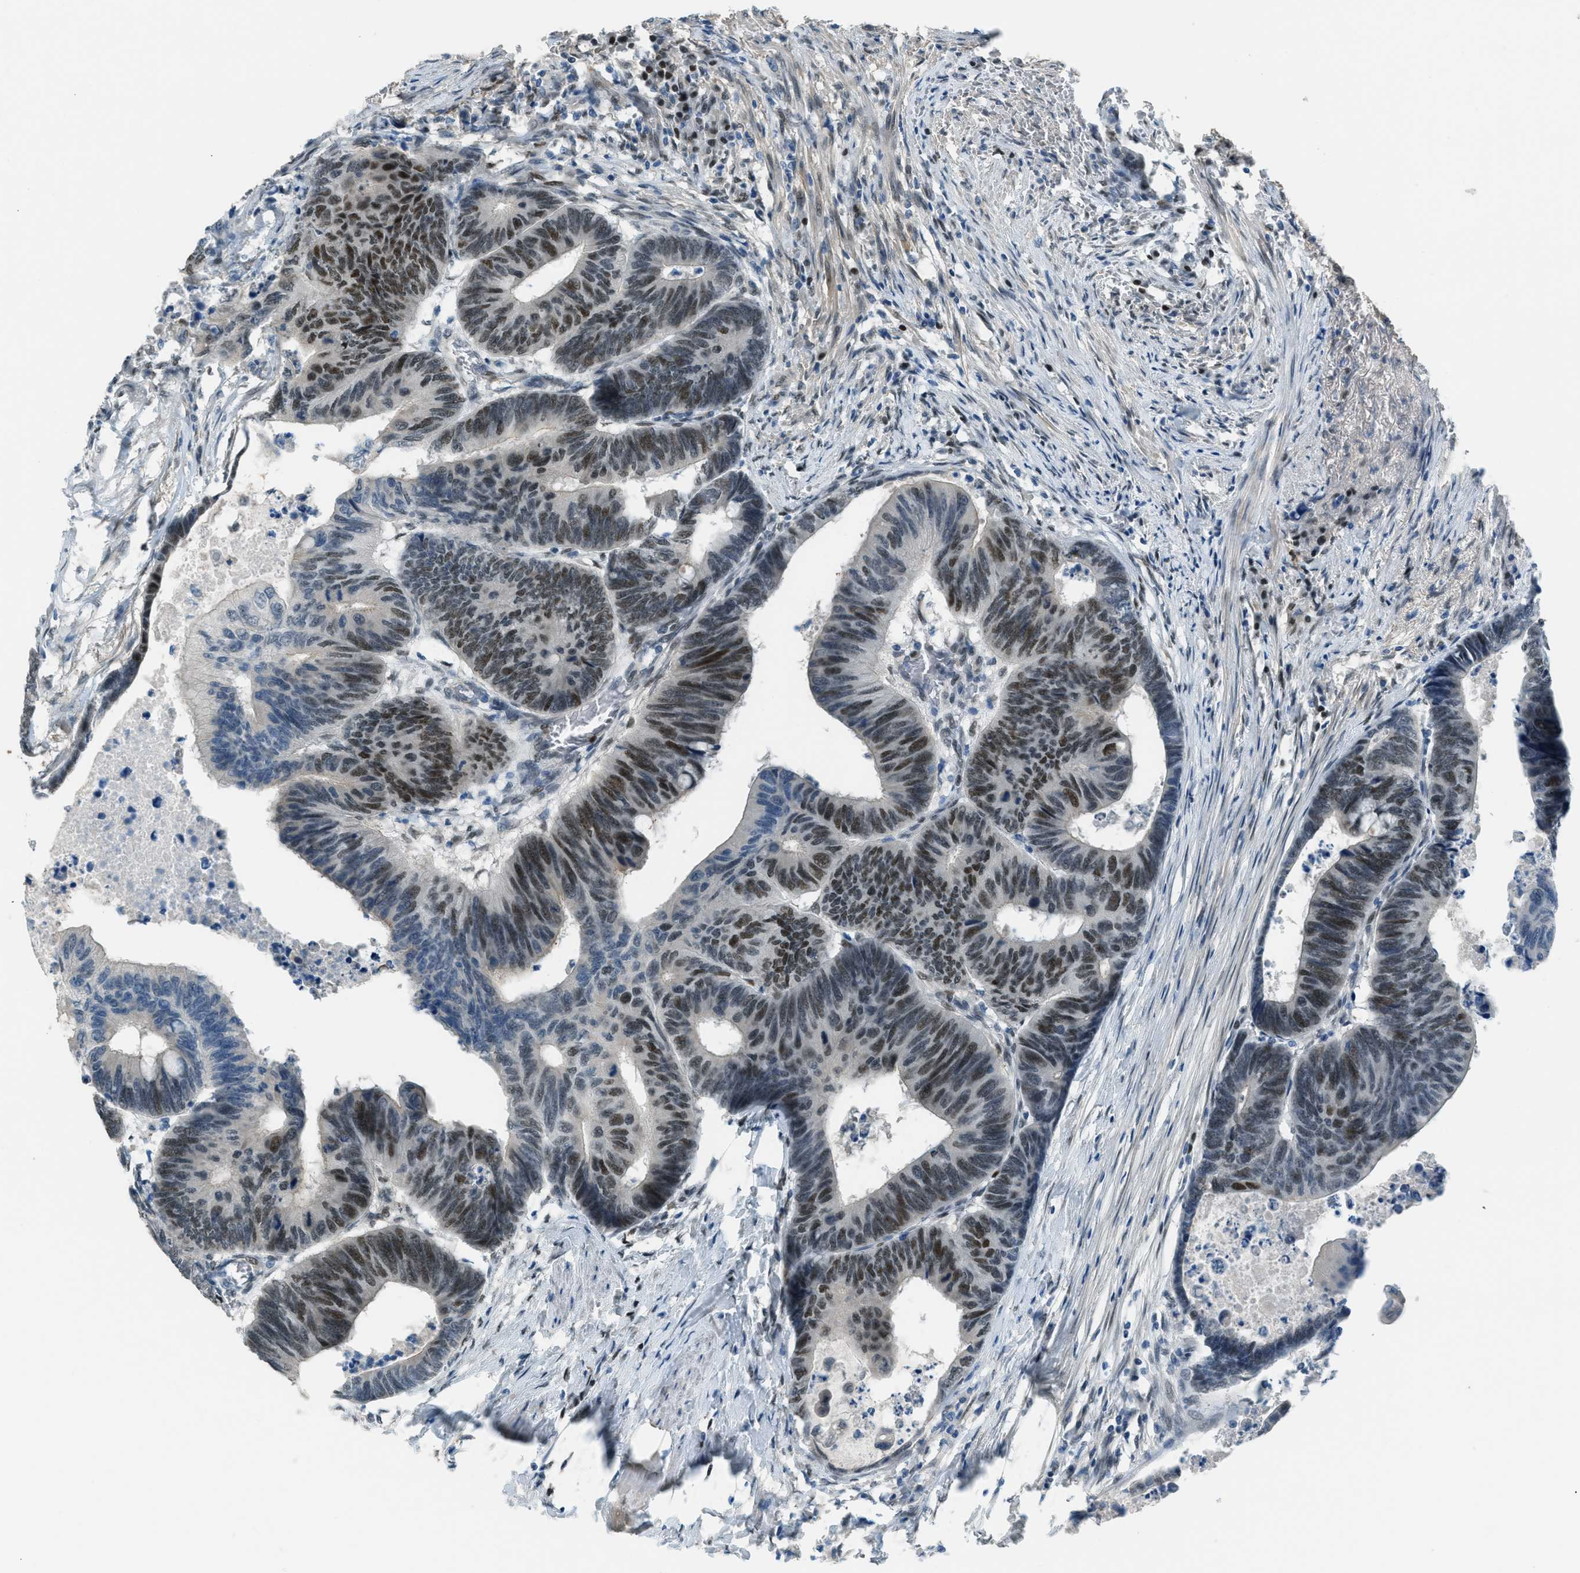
{"staining": {"intensity": "moderate", "quantity": "25%-75%", "location": "nuclear"}, "tissue": "colorectal cancer", "cell_type": "Tumor cells", "image_type": "cancer", "snomed": [{"axis": "morphology", "description": "Normal tissue, NOS"}, {"axis": "morphology", "description": "Adenocarcinoma, NOS"}, {"axis": "topography", "description": "Rectum"}, {"axis": "topography", "description": "Peripheral nerve tissue"}], "caption": "About 25%-75% of tumor cells in human colorectal adenocarcinoma display moderate nuclear protein expression as visualized by brown immunohistochemical staining.", "gene": "TCF3", "patient": {"sex": "male", "age": 92}}